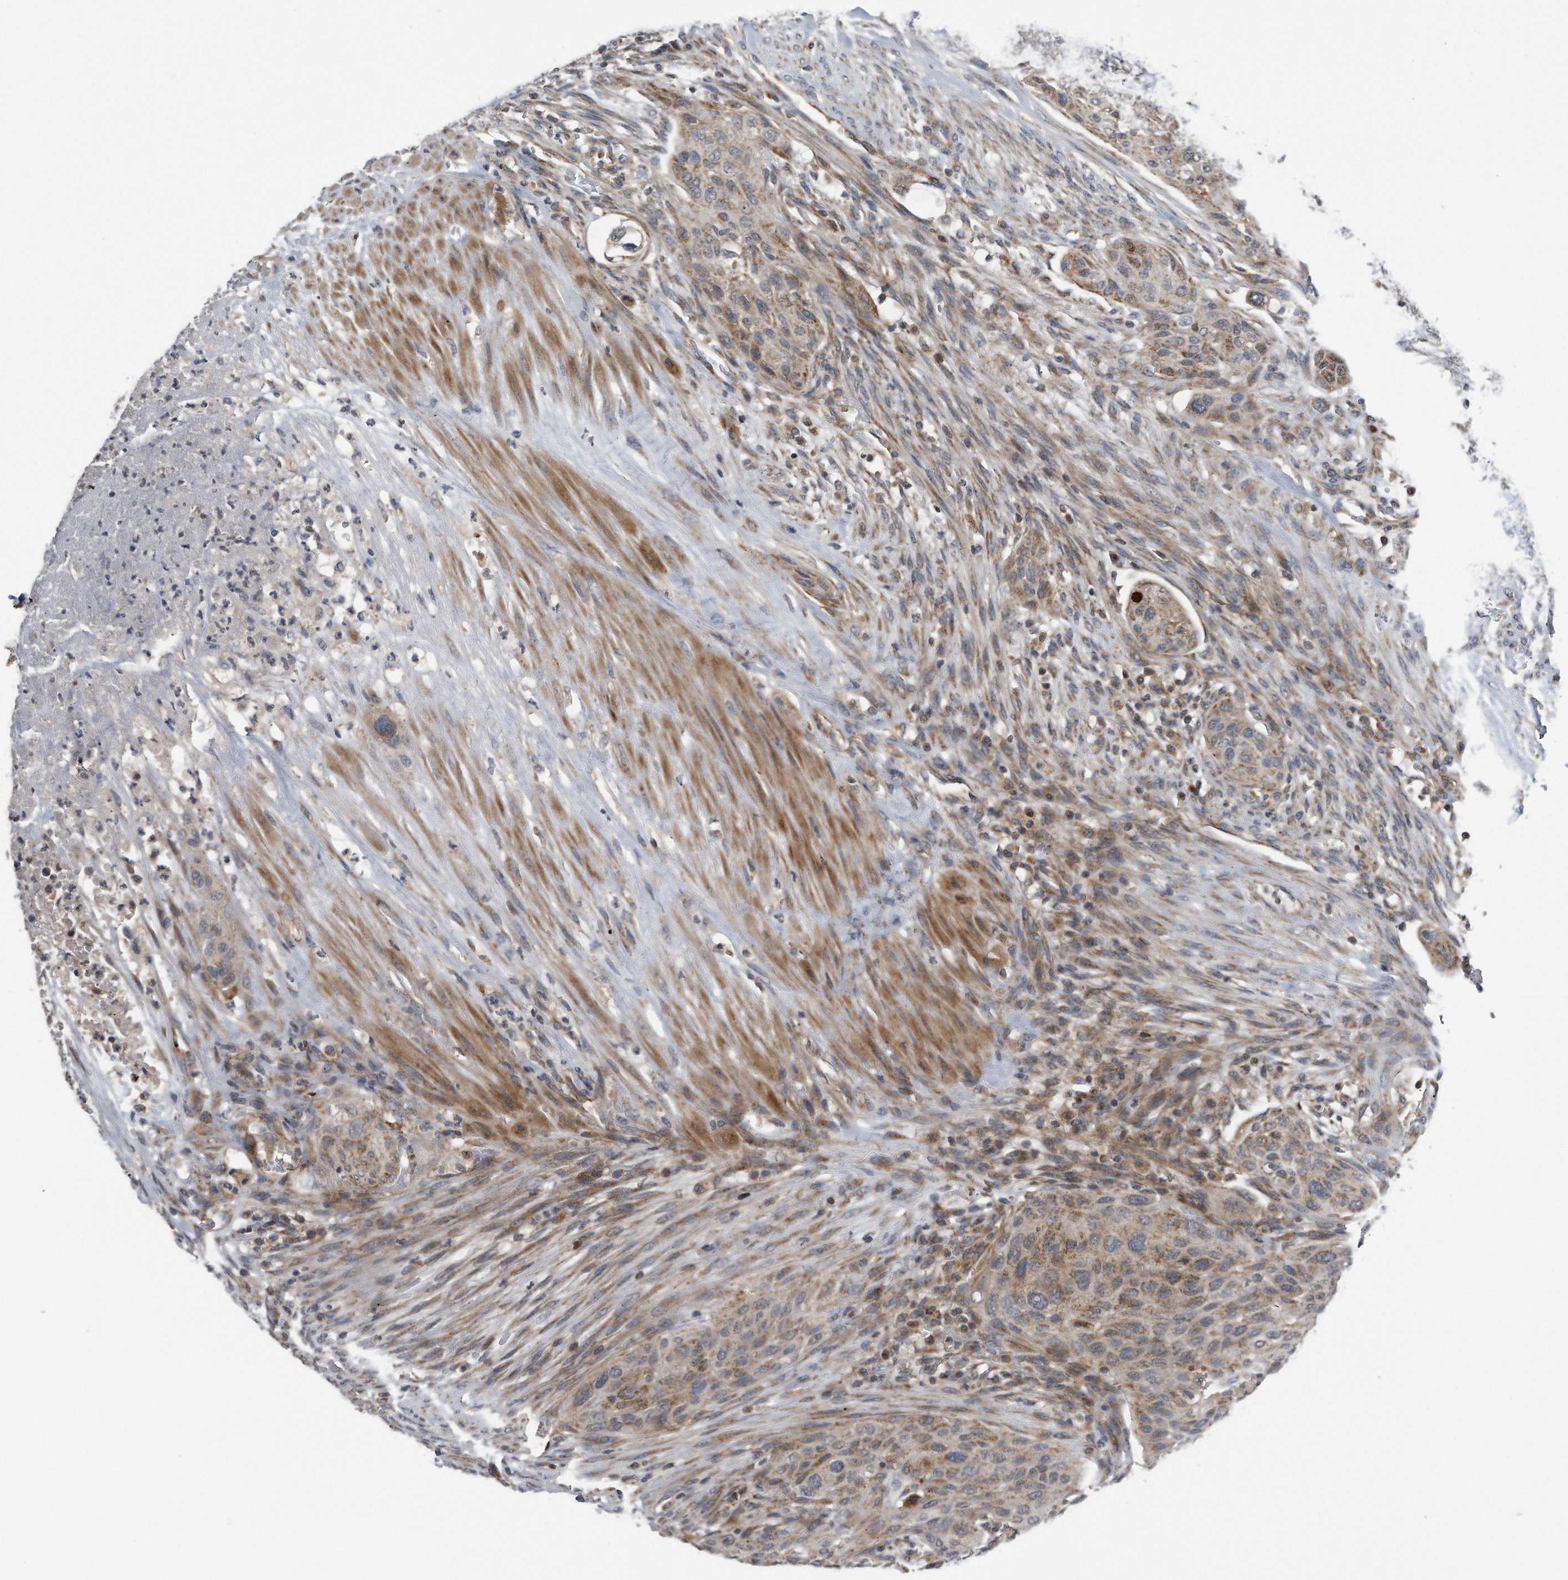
{"staining": {"intensity": "weak", "quantity": ">75%", "location": "cytoplasmic/membranous"}, "tissue": "urothelial cancer", "cell_type": "Tumor cells", "image_type": "cancer", "snomed": [{"axis": "morphology", "description": "Urothelial carcinoma, High grade"}, {"axis": "topography", "description": "Urinary bladder"}], "caption": "Urothelial carcinoma (high-grade) was stained to show a protein in brown. There is low levels of weak cytoplasmic/membranous staining in approximately >75% of tumor cells.", "gene": "LYRM4", "patient": {"sex": "male", "age": 35}}